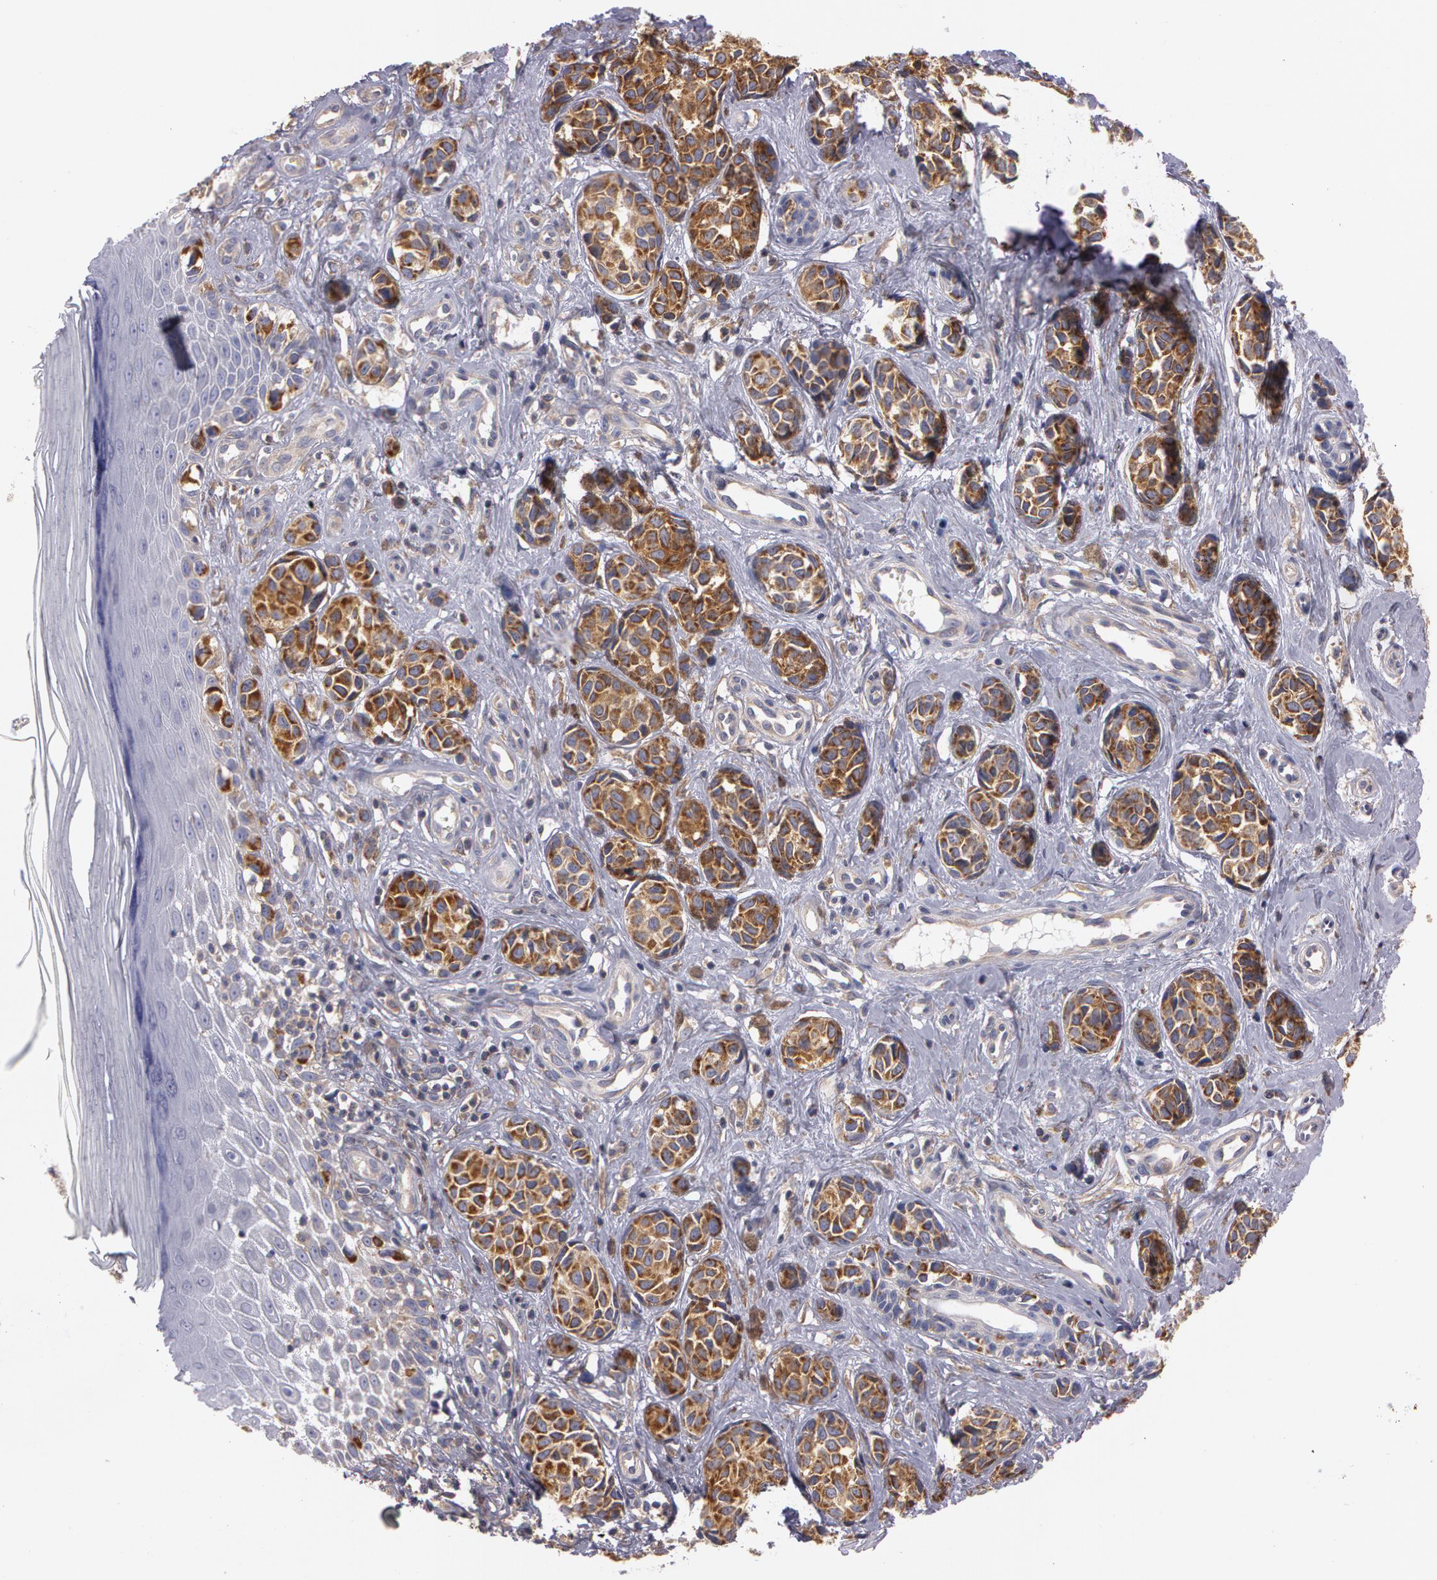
{"staining": {"intensity": "moderate", "quantity": ">75%", "location": "cytoplasmic/membranous"}, "tissue": "melanoma", "cell_type": "Tumor cells", "image_type": "cancer", "snomed": [{"axis": "morphology", "description": "Malignant melanoma, NOS"}, {"axis": "topography", "description": "Skin"}], "caption": "Immunohistochemical staining of malignant melanoma demonstrates medium levels of moderate cytoplasmic/membranous staining in approximately >75% of tumor cells.", "gene": "NEK9", "patient": {"sex": "male", "age": 79}}